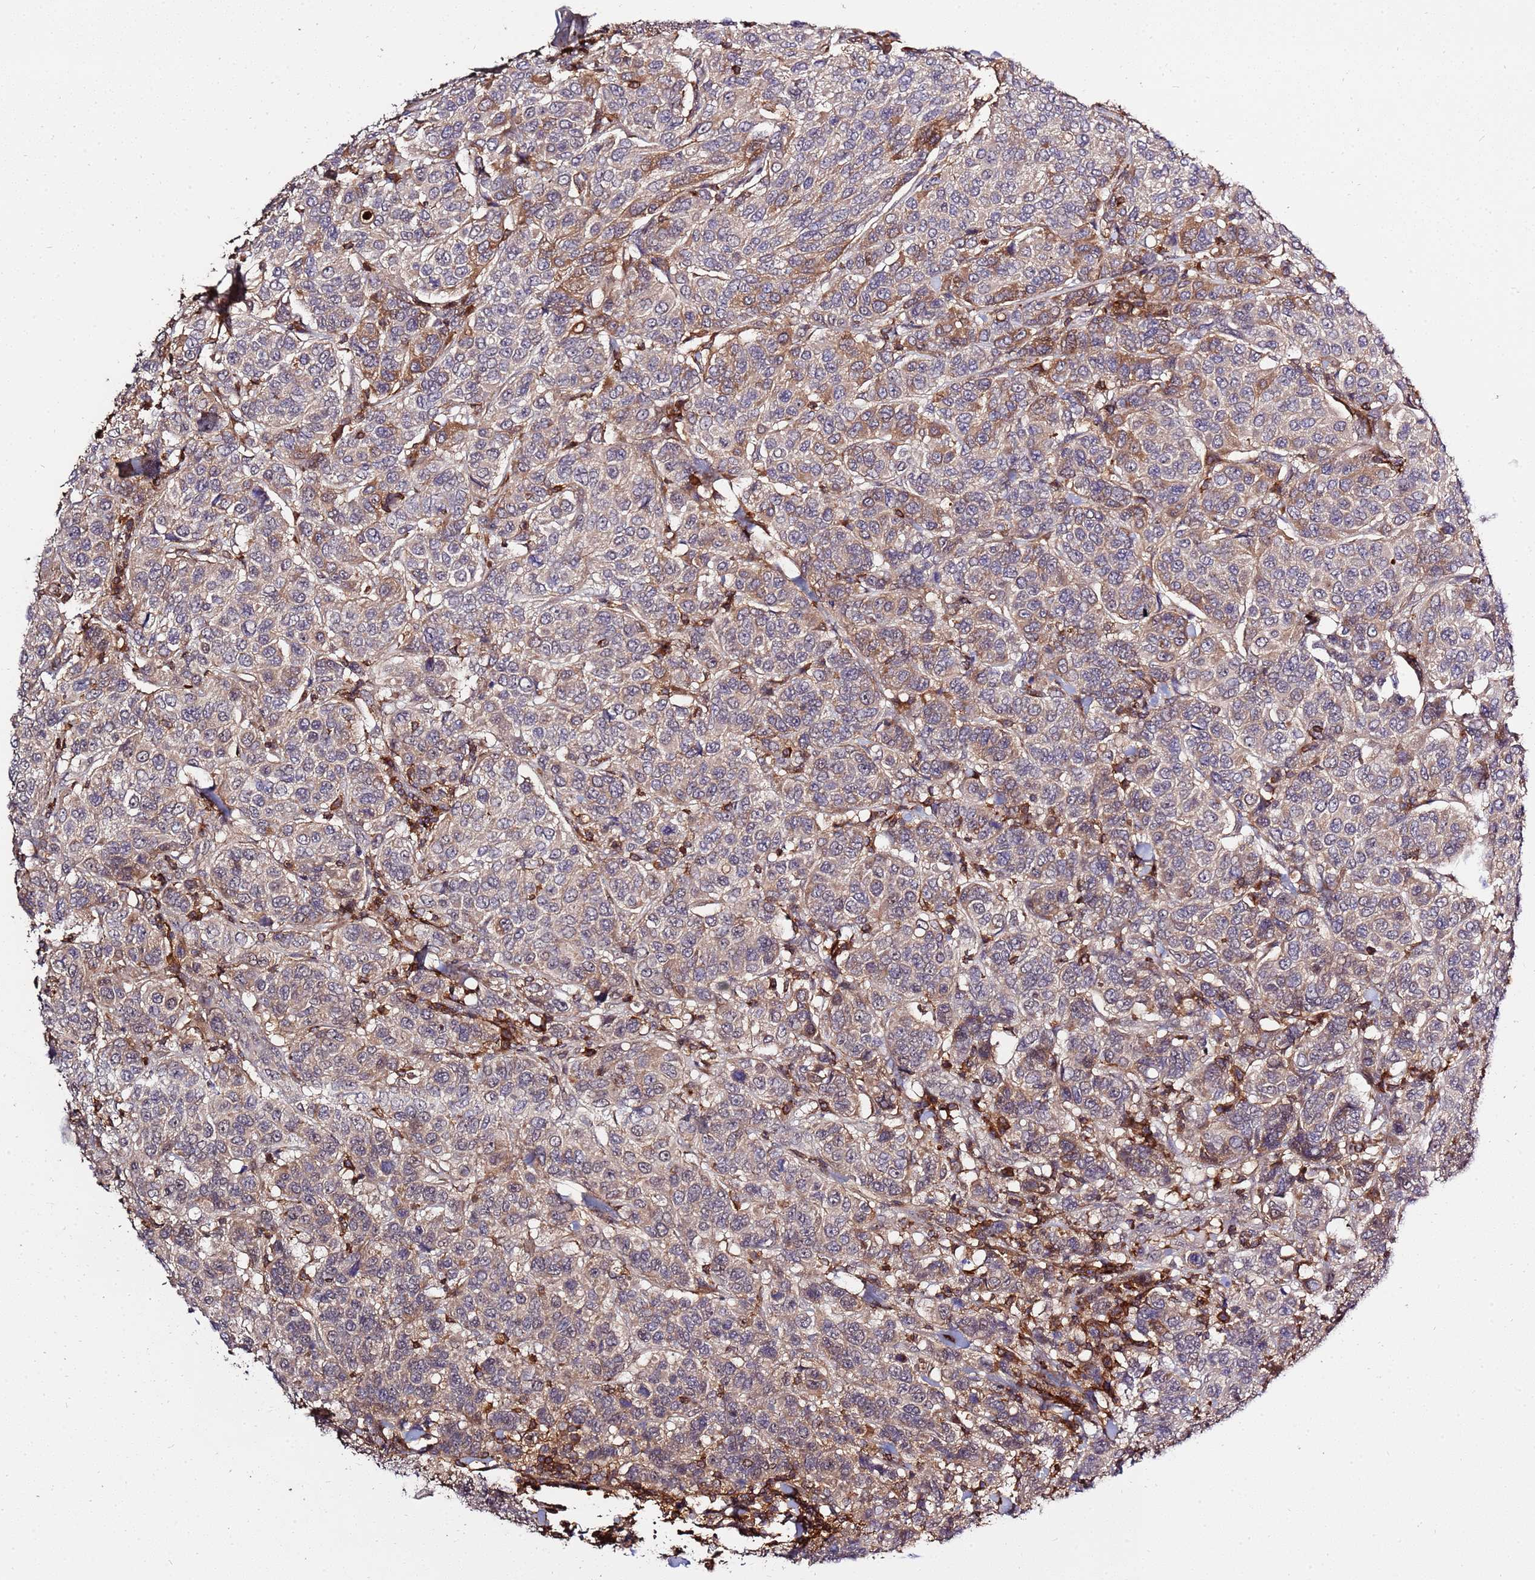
{"staining": {"intensity": "moderate", "quantity": "<25%", "location": "cytoplasmic/membranous"}, "tissue": "breast cancer", "cell_type": "Tumor cells", "image_type": "cancer", "snomed": [{"axis": "morphology", "description": "Duct carcinoma"}, {"axis": "topography", "description": "Breast"}], "caption": "The image reveals a brown stain indicating the presence of a protein in the cytoplasmic/membranous of tumor cells in breast cancer (infiltrating ductal carcinoma).", "gene": "ZNF624", "patient": {"sex": "female", "age": 55}}